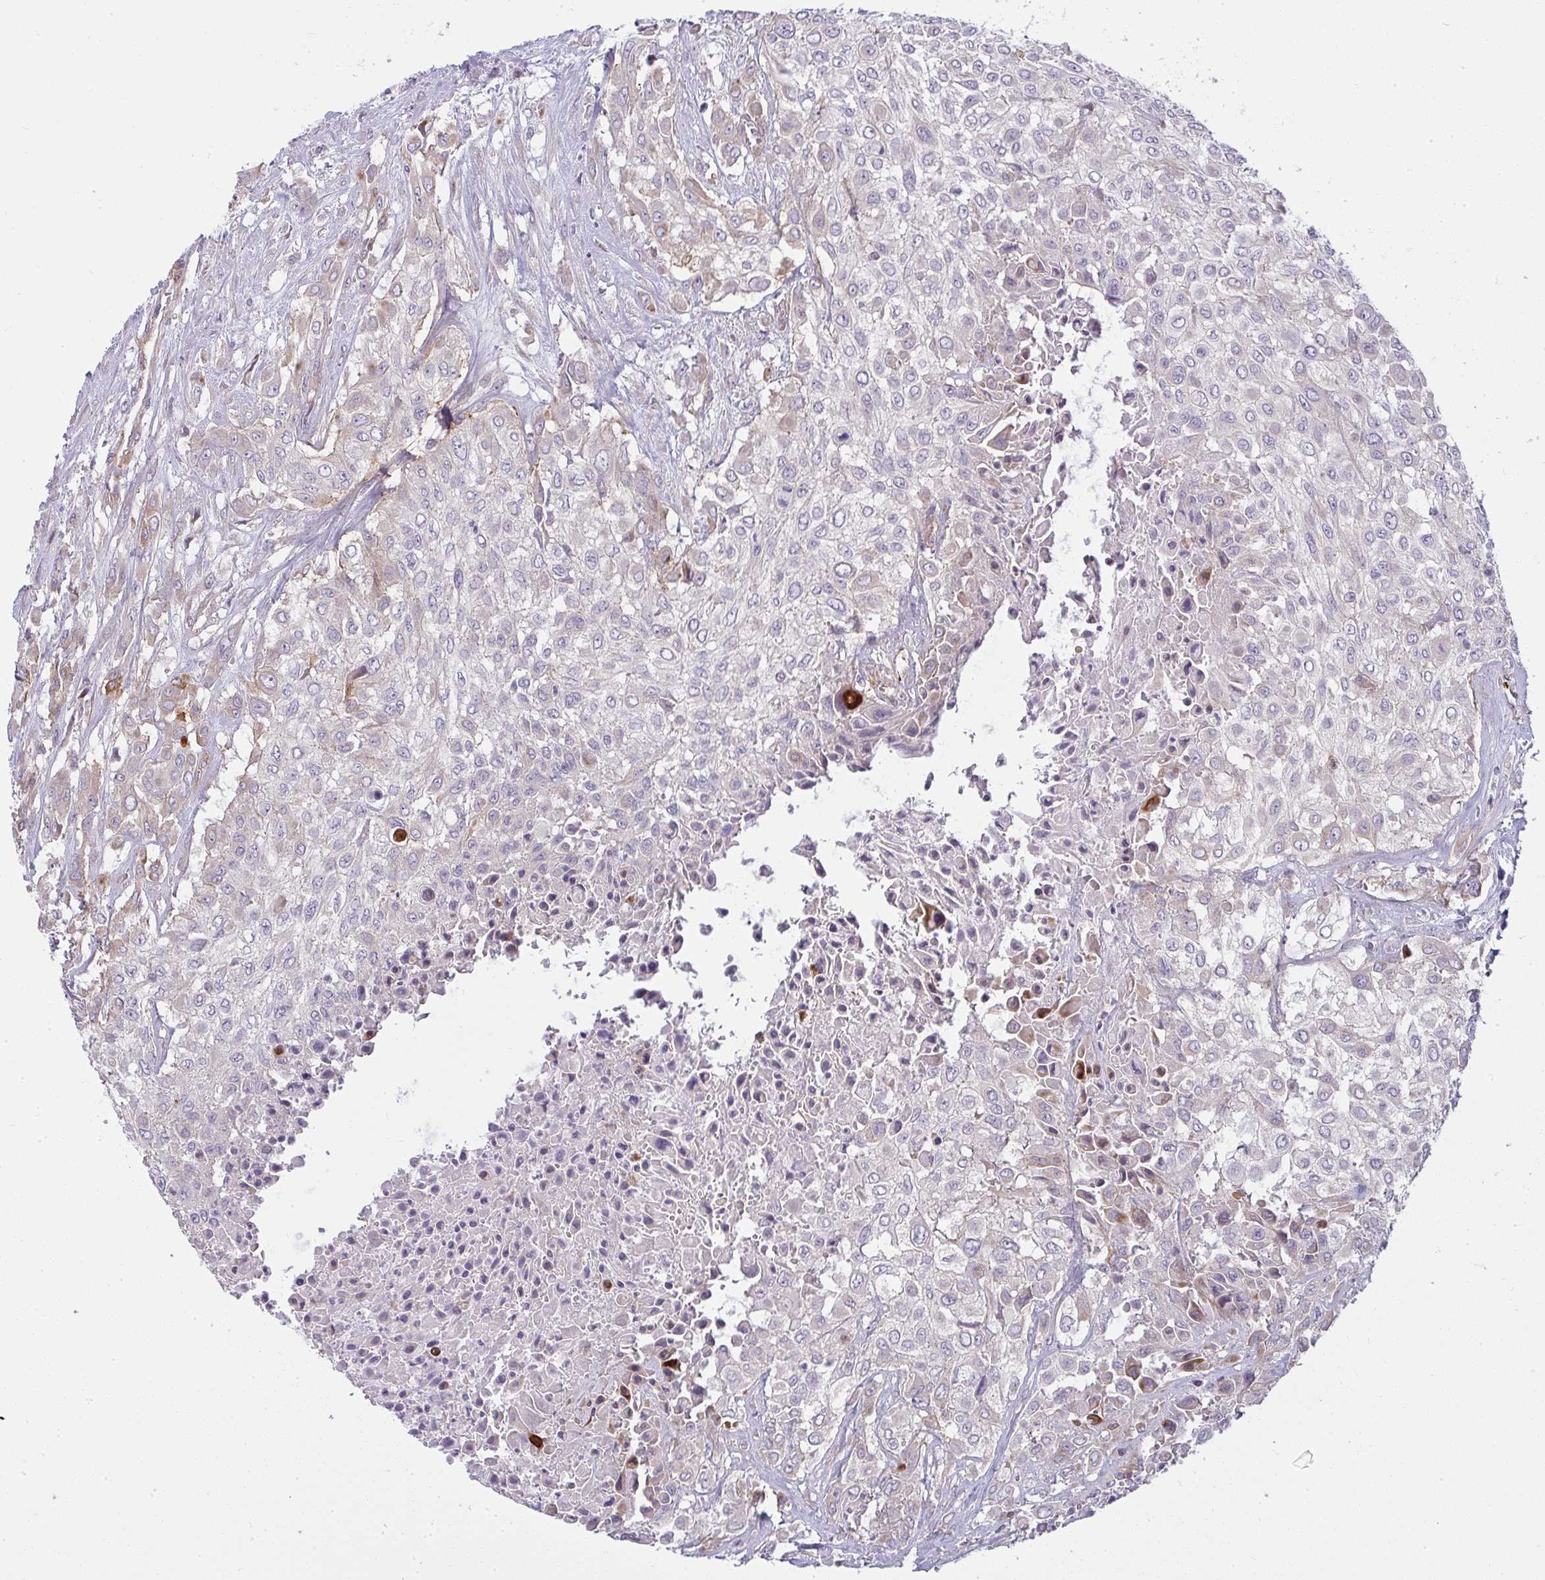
{"staining": {"intensity": "negative", "quantity": "none", "location": "none"}, "tissue": "urothelial cancer", "cell_type": "Tumor cells", "image_type": "cancer", "snomed": [{"axis": "morphology", "description": "Urothelial carcinoma, High grade"}, {"axis": "topography", "description": "Urinary bladder"}], "caption": "Urothelial cancer stained for a protein using immunohistochemistry exhibits no expression tumor cells.", "gene": "IFIT3", "patient": {"sex": "male", "age": 57}}